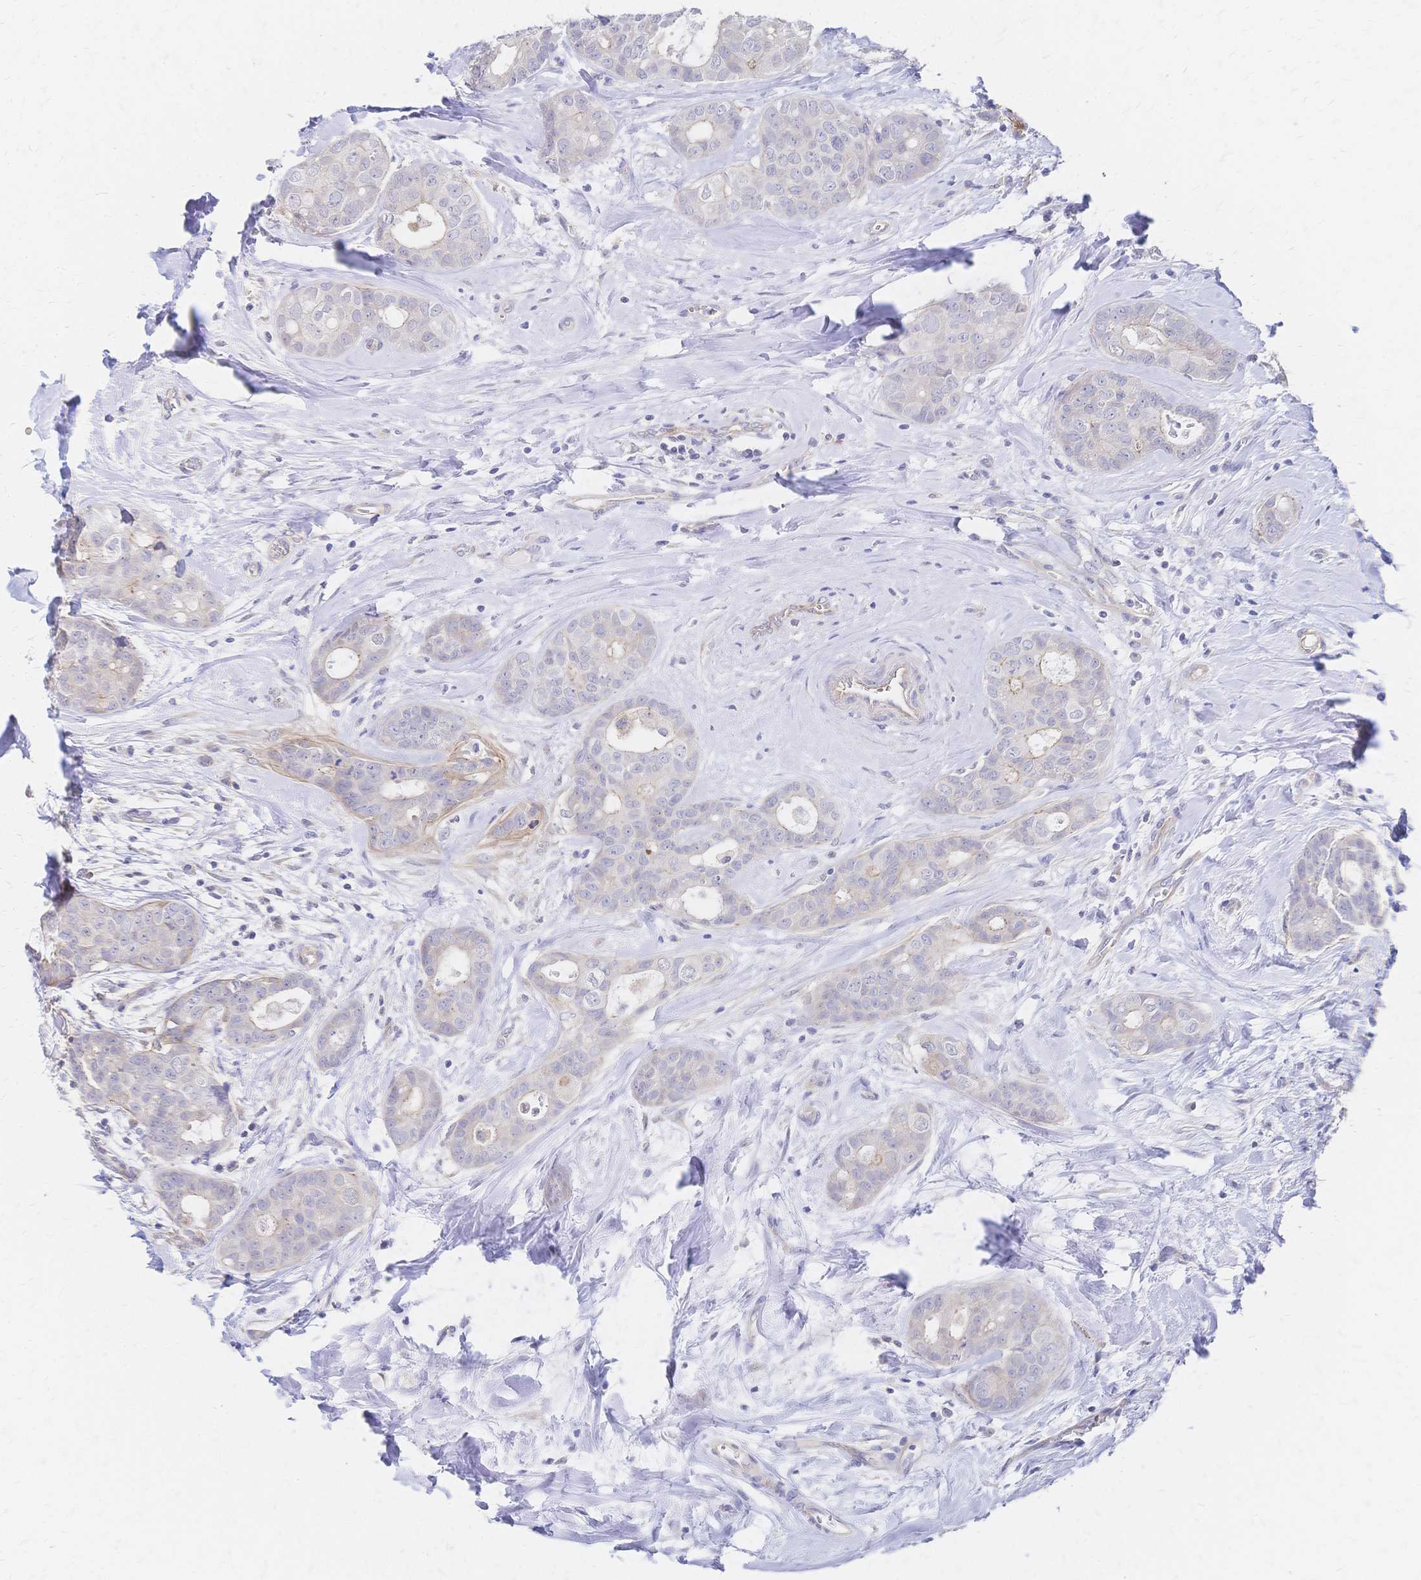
{"staining": {"intensity": "negative", "quantity": "none", "location": "none"}, "tissue": "breast cancer", "cell_type": "Tumor cells", "image_type": "cancer", "snomed": [{"axis": "morphology", "description": "Duct carcinoma"}, {"axis": "topography", "description": "Breast"}], "caption": "The immunohistochemistry image has no significant positivity in tumor cells of breast cancer tissue. (Immunohistochemistry, brightfield microscopy, high magnification).", "gene": "SLC5A1", "patient": {"sex": "female", "age": 45}}